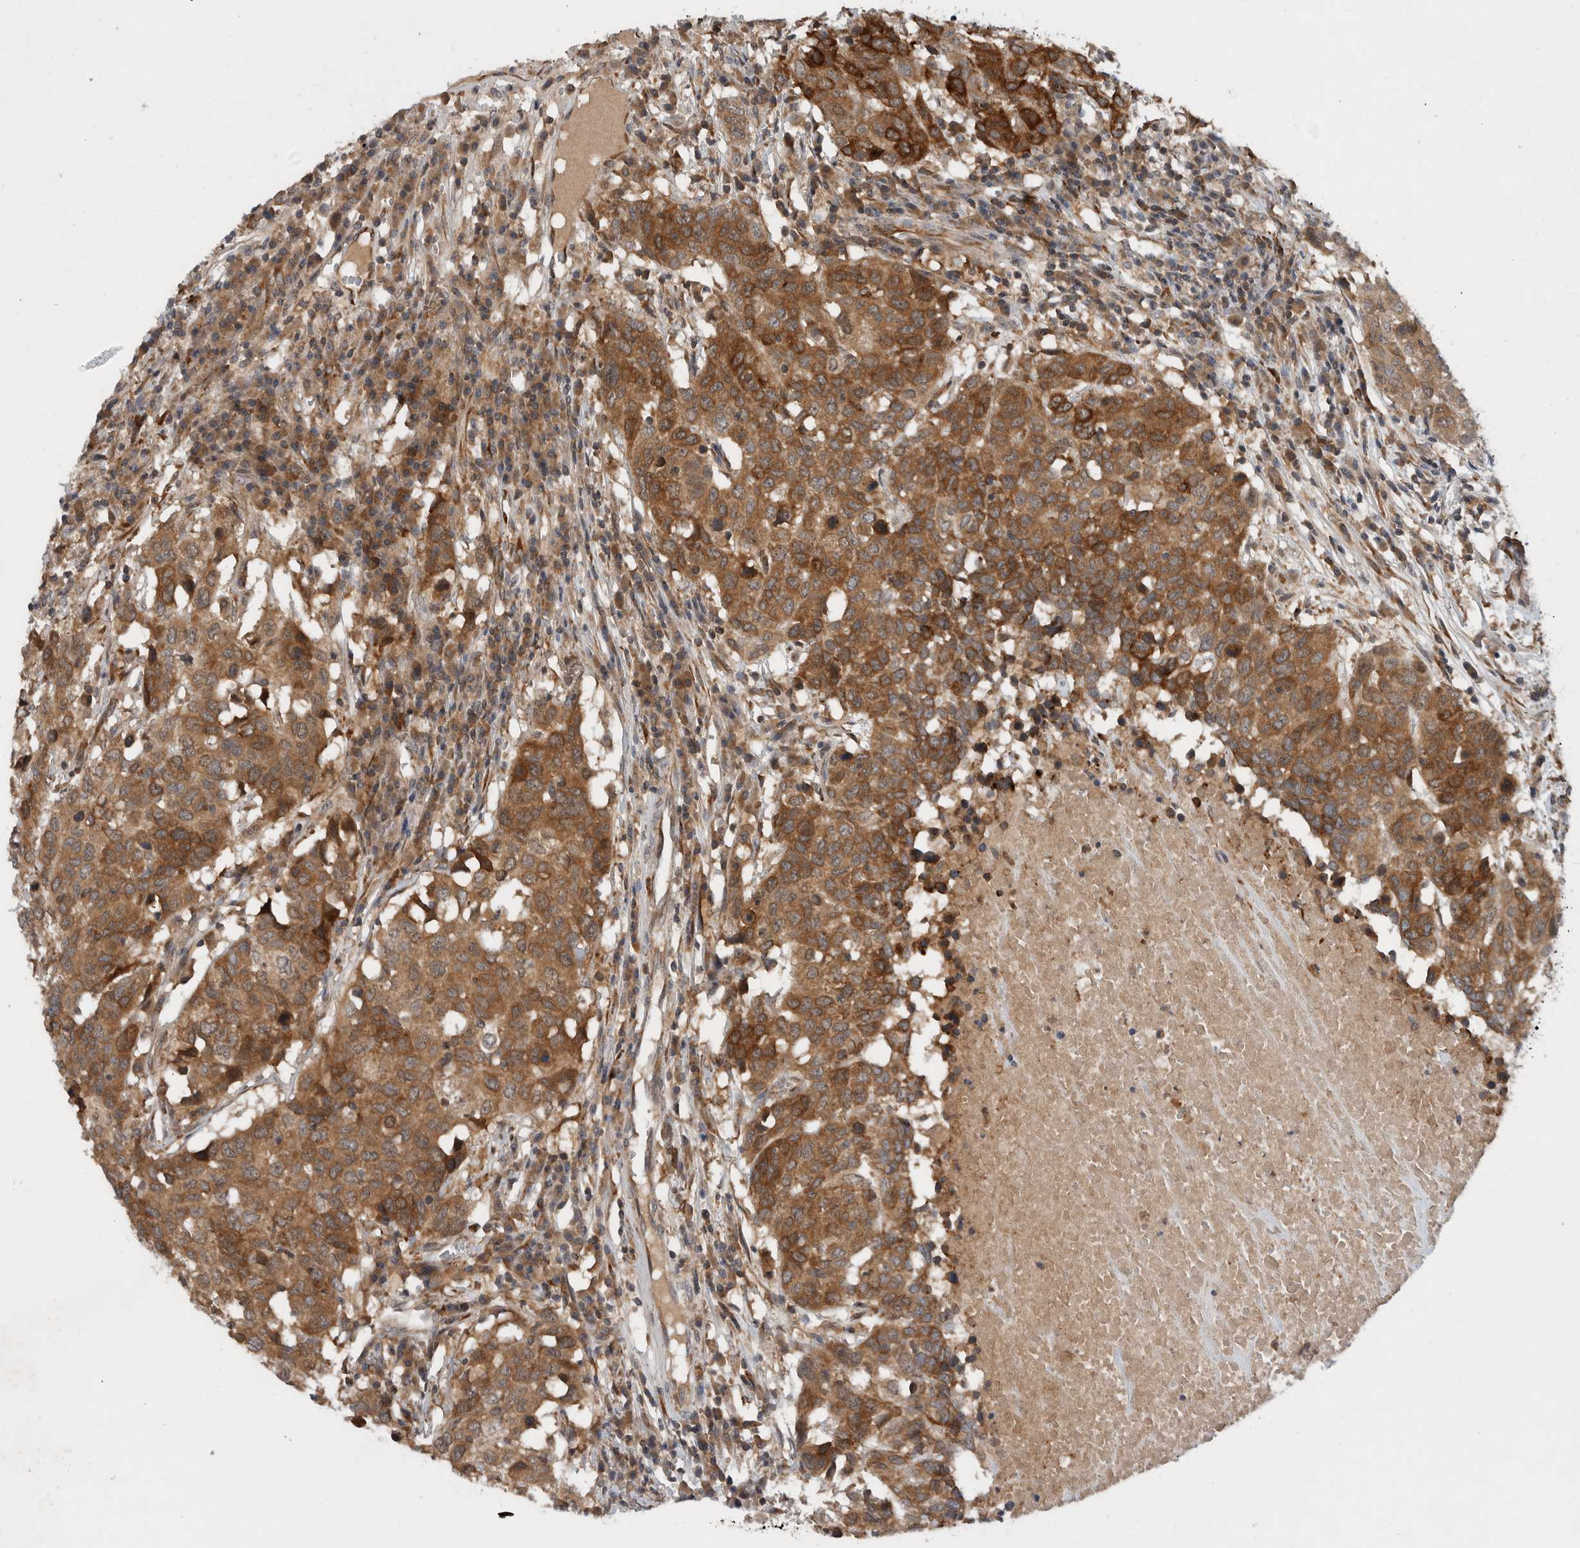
{"staining": {"intensity": "strong", "quantity": ">75%", "location": "cytoplasmic/membranous"}, "tissue": "head and neck cancer", "cell_type": "Tumor cells", "image_type": "cancer", "snomed": [{"axis": "morphology", "description": "Squamous cell carcinoma, NOS"}, {"axis": "topography", "description": "Head-Neck"}], "caption": "Immunohistochemistry image of head and neck squamous cell carcinoma stained for a protein (brown), which shows high levels of strong cytoplasmic/membranous positivity in approximately >75% of tumor cells.", "gene": "PDCD2", "patient": {"sex": "male", "age": 66}}